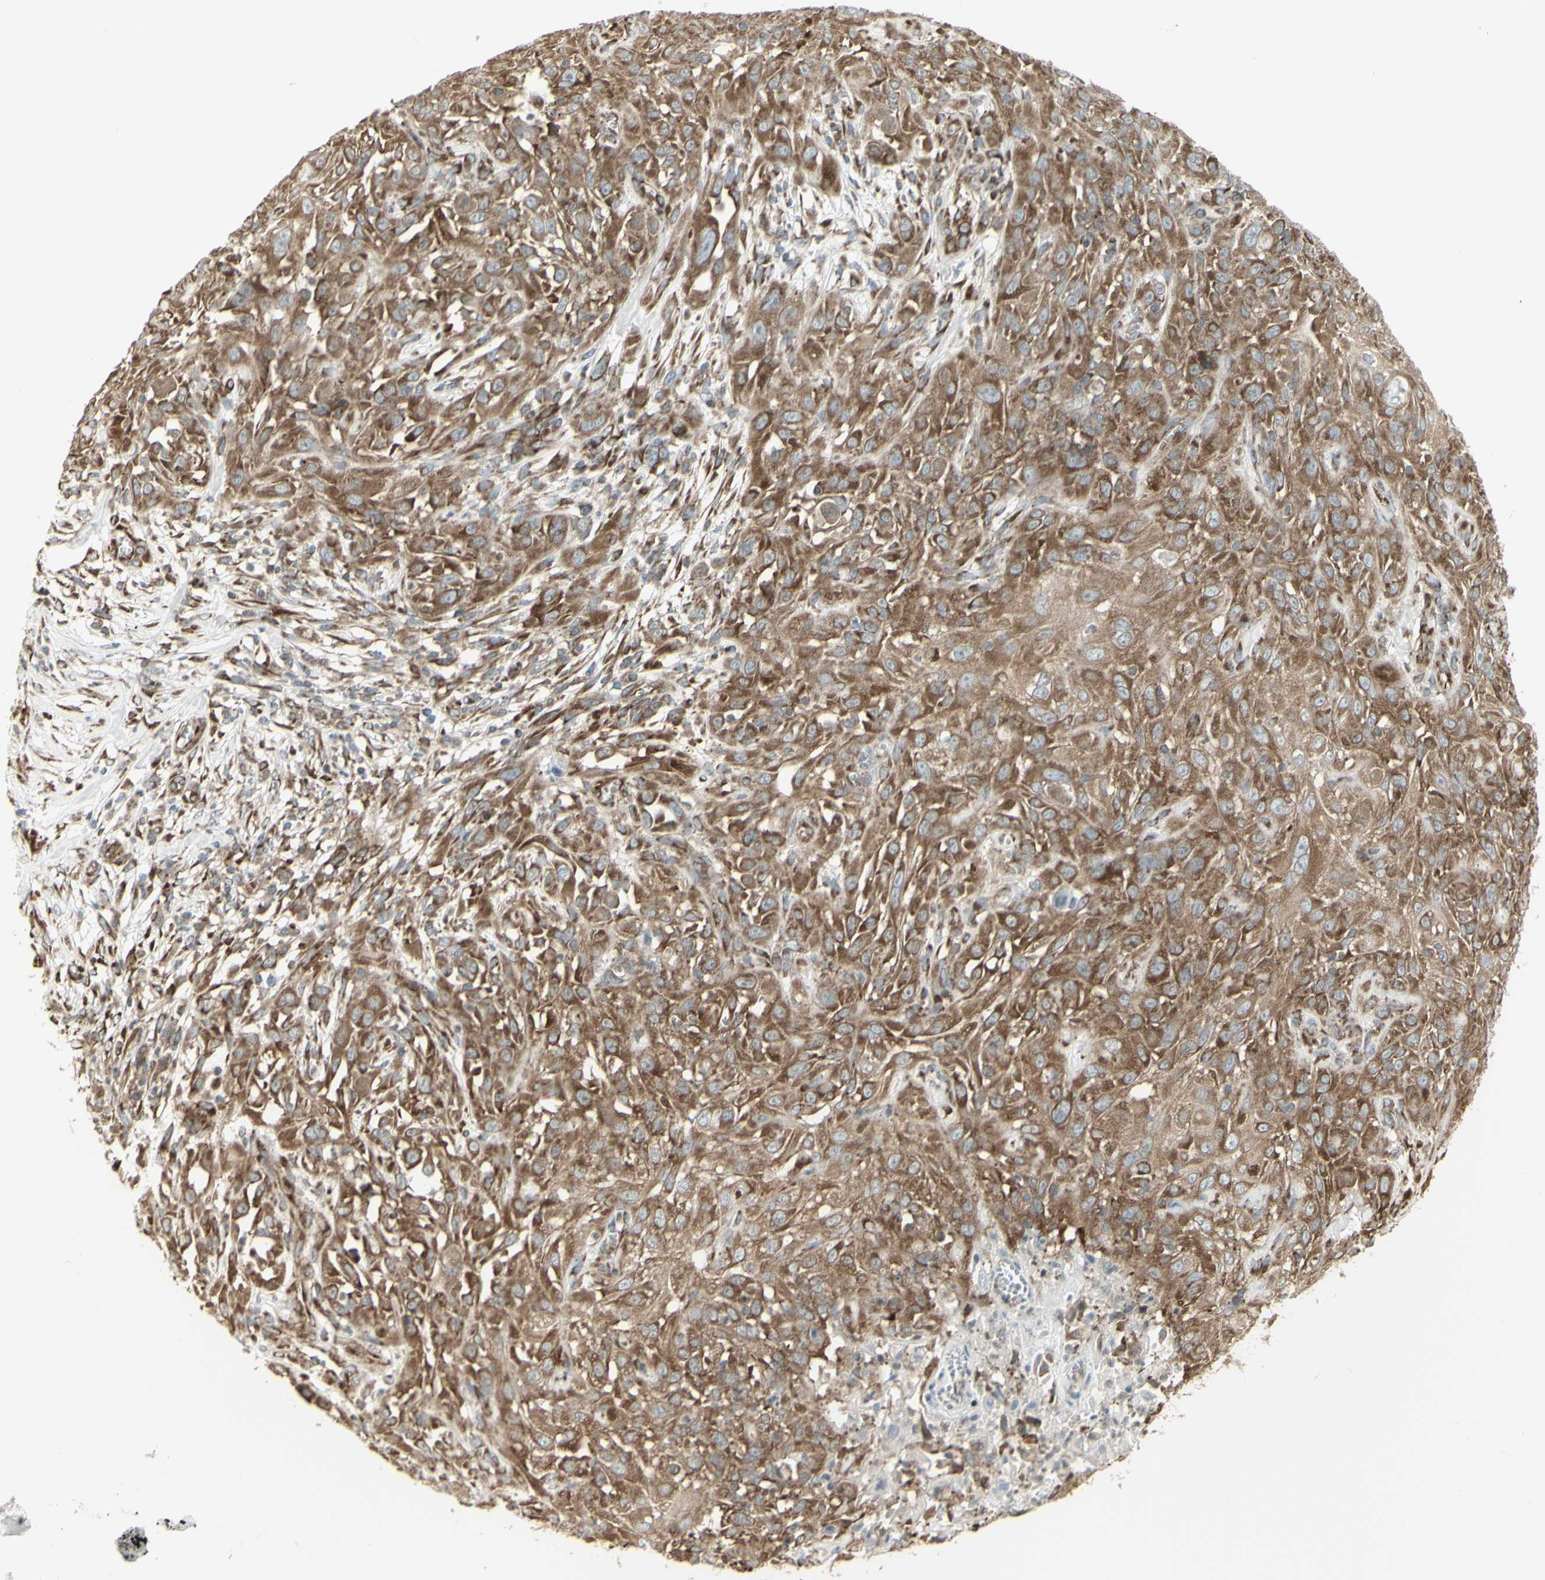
{"staining": {"intensity": "moderate", "quantity": ">75%", "location": "cytoplasmic/membranous"}, "tissue": "skin cancer", "cell_type": "Tumor cells", "image_type": "cancer", "snomed": [{"axis": "morphology", "description": "Squamous cell carcinoma, NOS"}, {"axis": "topography", "description": "Skin"}], "caption": "A brown stain highlights moderate cytoplasmic/membranous staining of a protein in skin cancer tumor cells.", "gene": "FKBP3", "patient": {"sex": "male", "age": 75}}